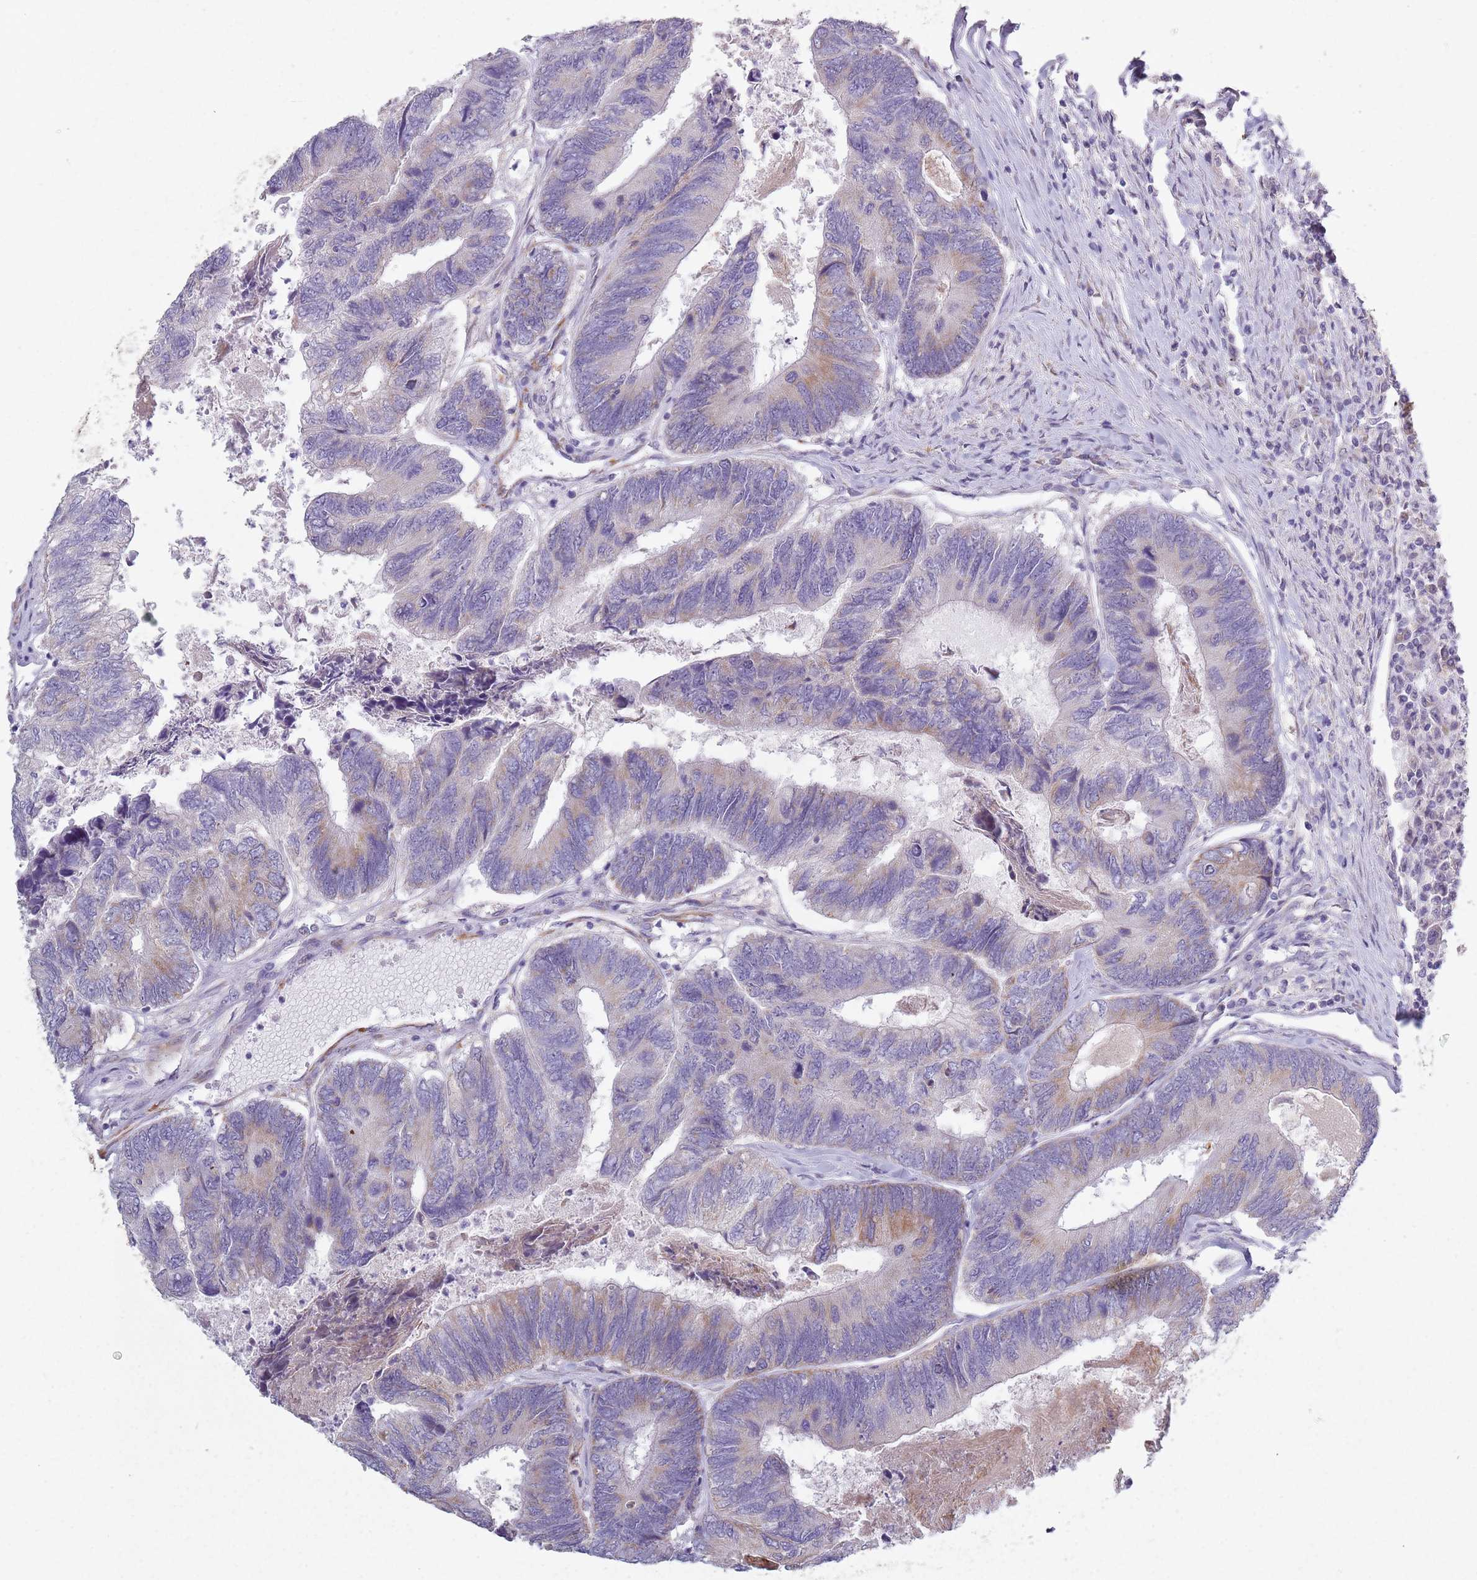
{"staining": {"intensity": "weak", "quantity": "<25%", "location": "cytoplasmic/membranous"}, "tissue": "colorectal cancer", "cell_type": "Tumor cells", "image_type": "cancer", "snomed": [{"axis": "morphology", "description": "Adenocarcinoma, NOS"}, {"axis": "topography", "description": "Colon"}], "caption": "IHC photomicrograph of human colorectal cancer (adenocarcinoma) stained for a protein (brown), which reveals no positivity in tumor cells. (DAB IHC with hematoxylin counter stain).", "gene": "COQ5", "patient": {"sex": "female", "age": 67}}